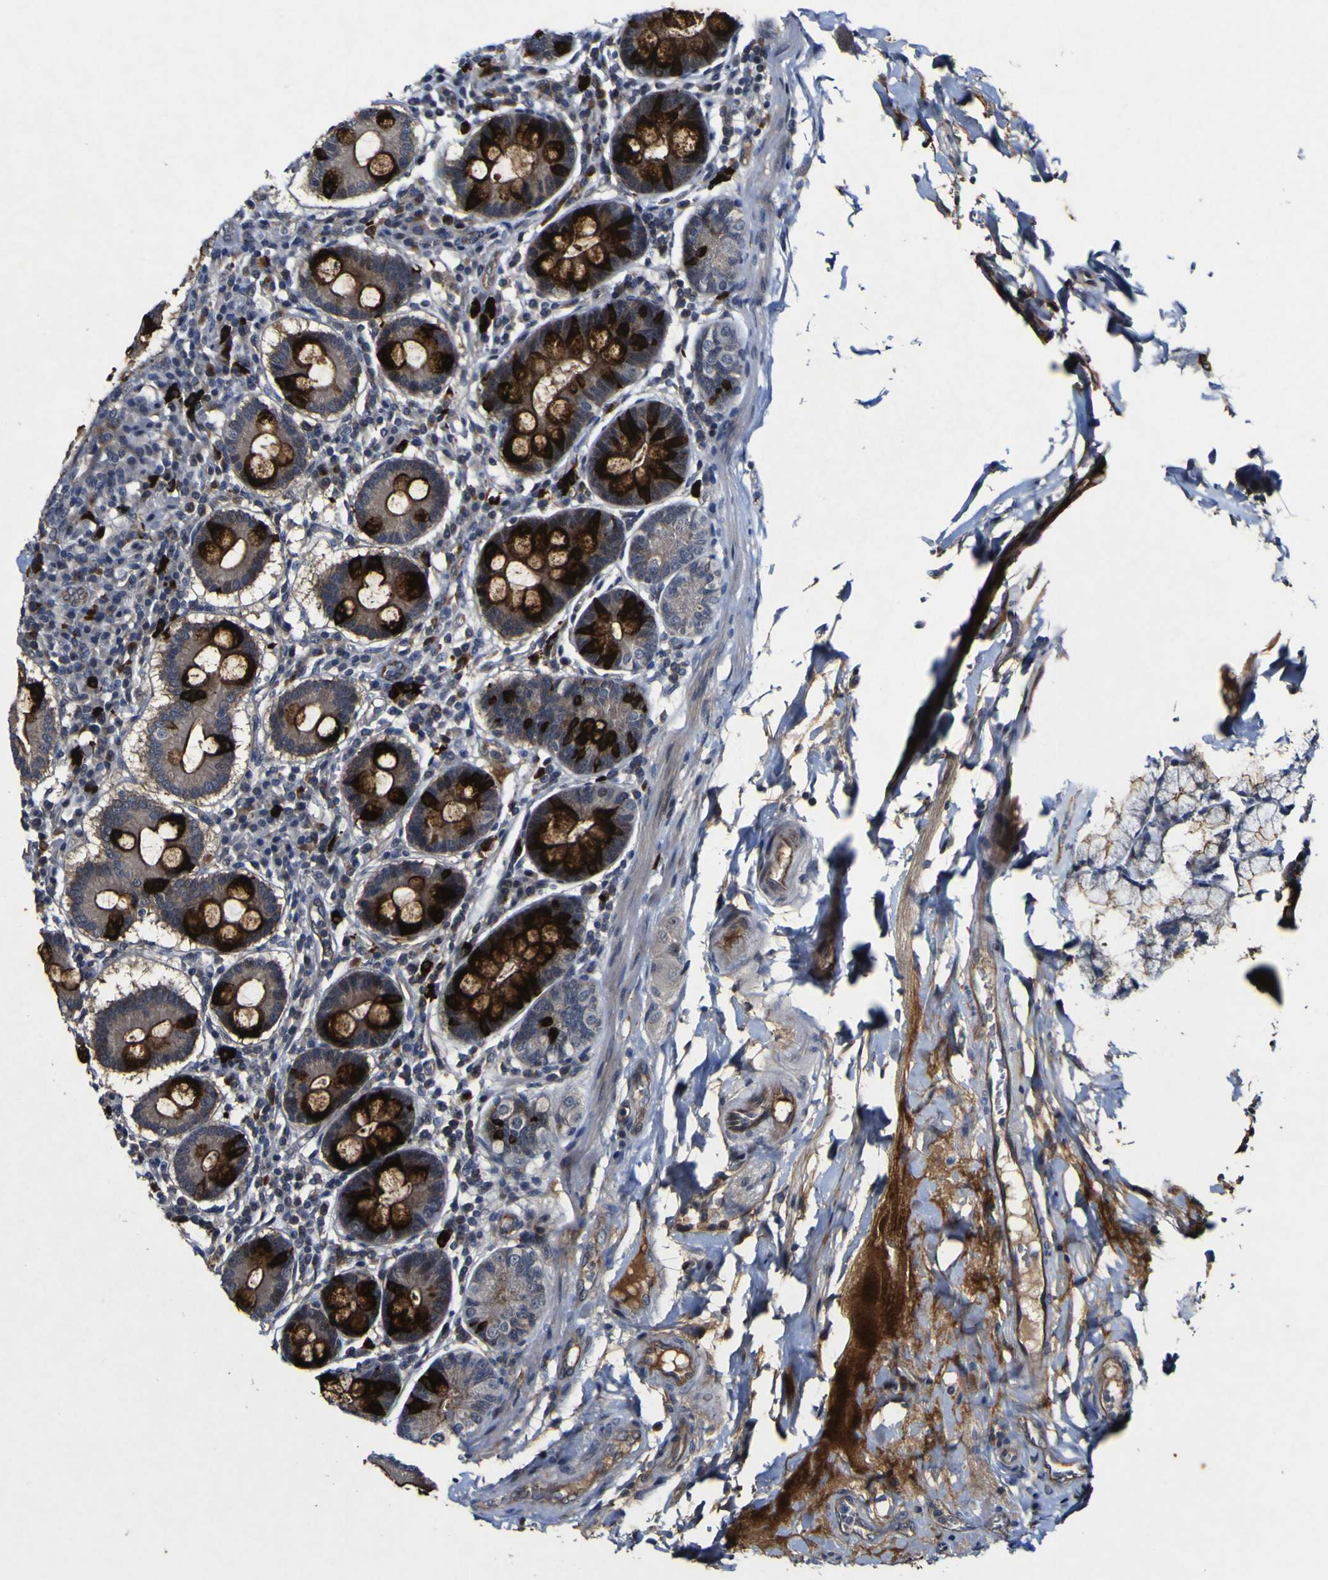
{"staining": {"intensity": "strong", "quantity": ">75%", "location": "cytoplasmic/membranous"}, "tissue": "duodenum", "cell_type": "Glandular cells", "image_type": "normal", "snomed": [{"axis": "morphology", "description": "Normal tissue, NOS"}, {"axis": "topography", "description": "Duodenum"}], "caption": "Duodenum stained with a brown dye shows strong cytoplasmic/membranous positive staining in approximately >75% of glandular cells.", "gene": "CCL2", "patient": {"sex": "male", "age": 50}}